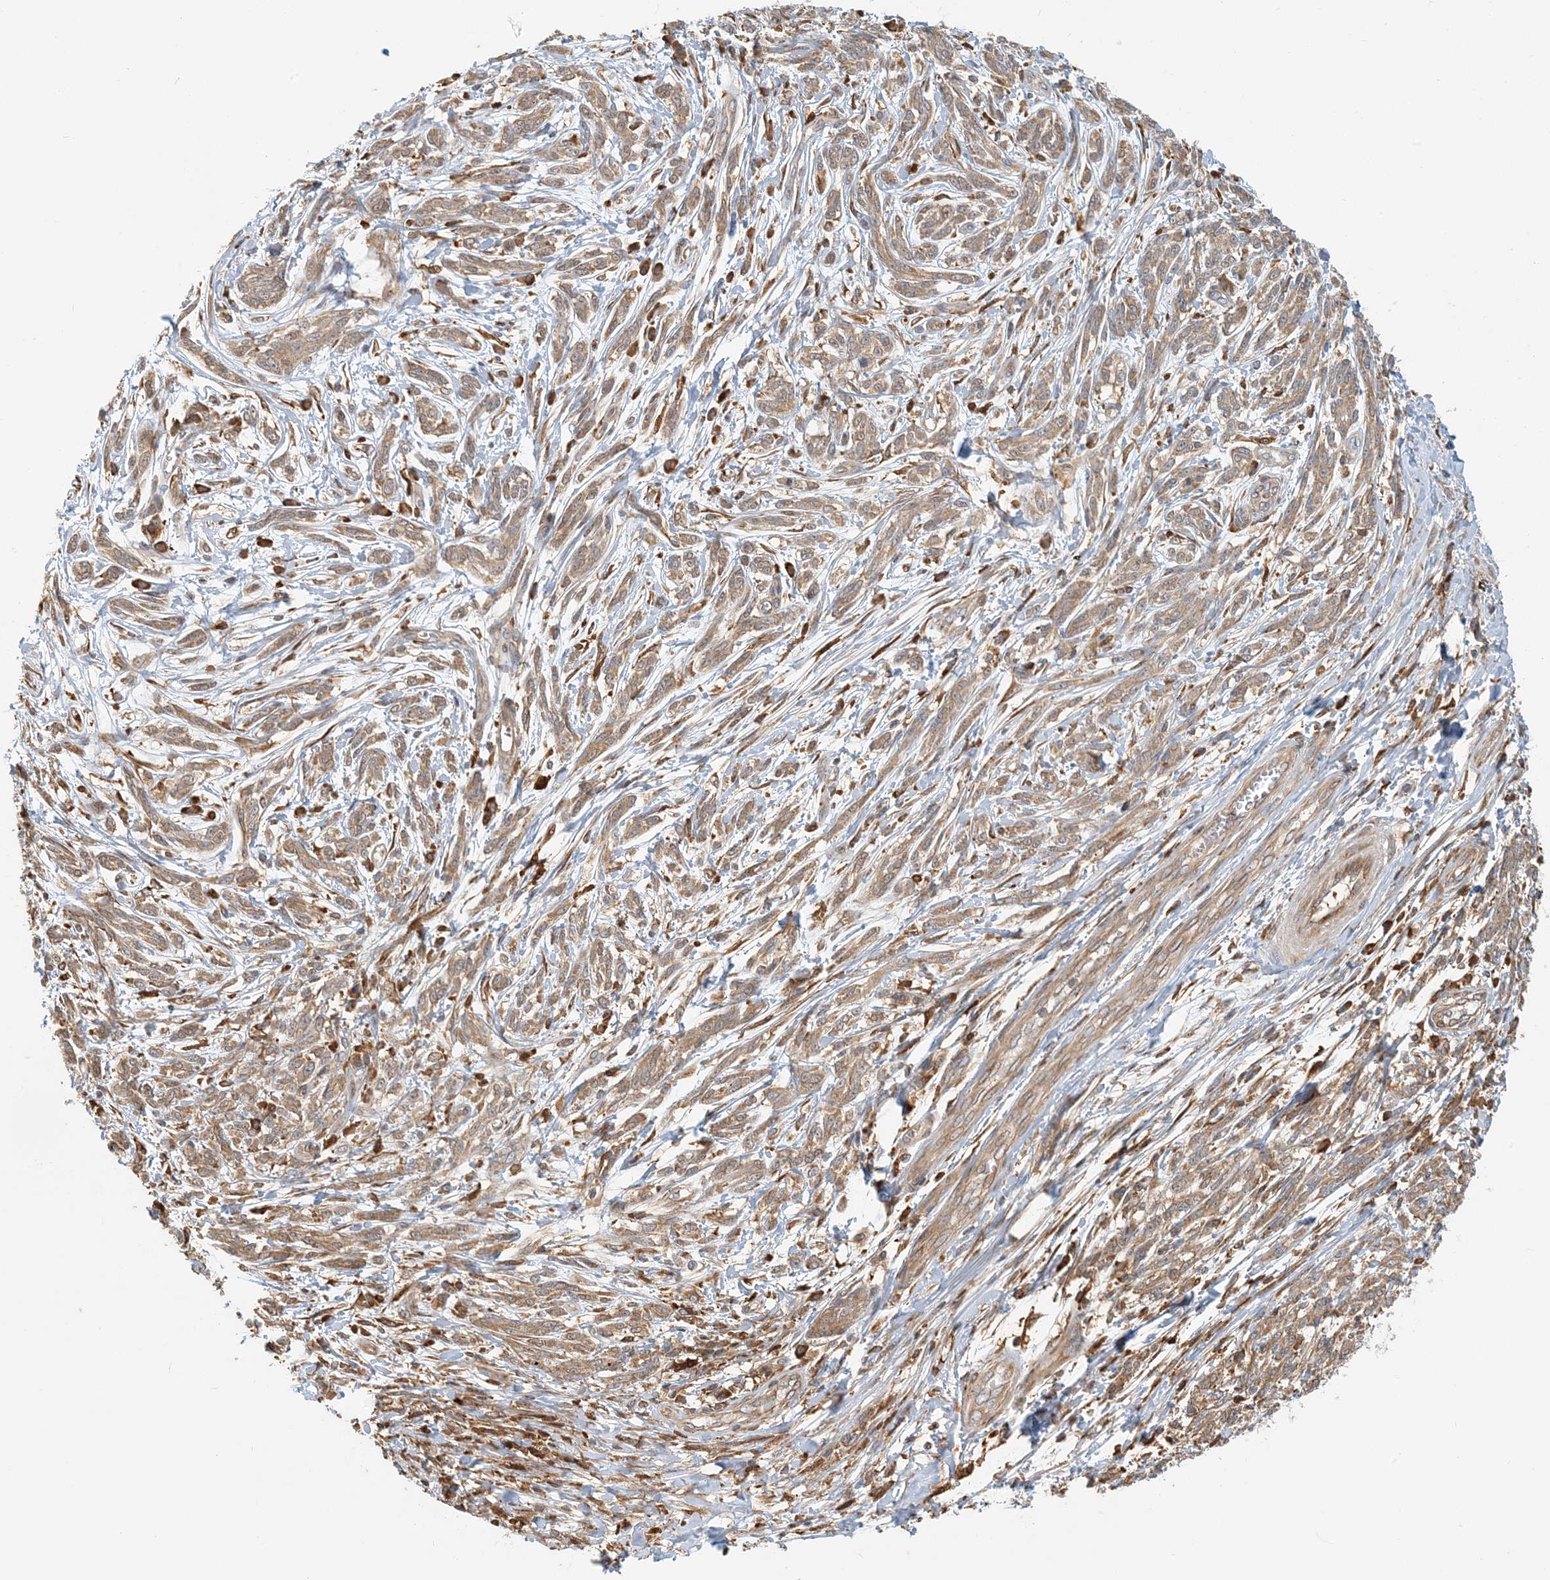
{"staining": {"intensity": "moderate", "quantity": "25%-75%", "location": "cytoplasmic/membranous"}, "tissue": "melanoma", "cell_type": "Tumor cells", "image_type": "cancer", "snomed": [{"axis": "morphology", "description": "Malignant melanoma, NOS"}, {"axis": "topography", "description": "Skin"}], "caption": "Protein analysis of melanoma tissue shows moderate cytoplasmic/membranous positivity in about 25%-75% of tumor cells. (DAB (3,3'-diaminobenzidine) IHC with brightfield microscopy, high magnification).", "gene": "HNMT", "patient": {"sex": "male", "age": 49}}